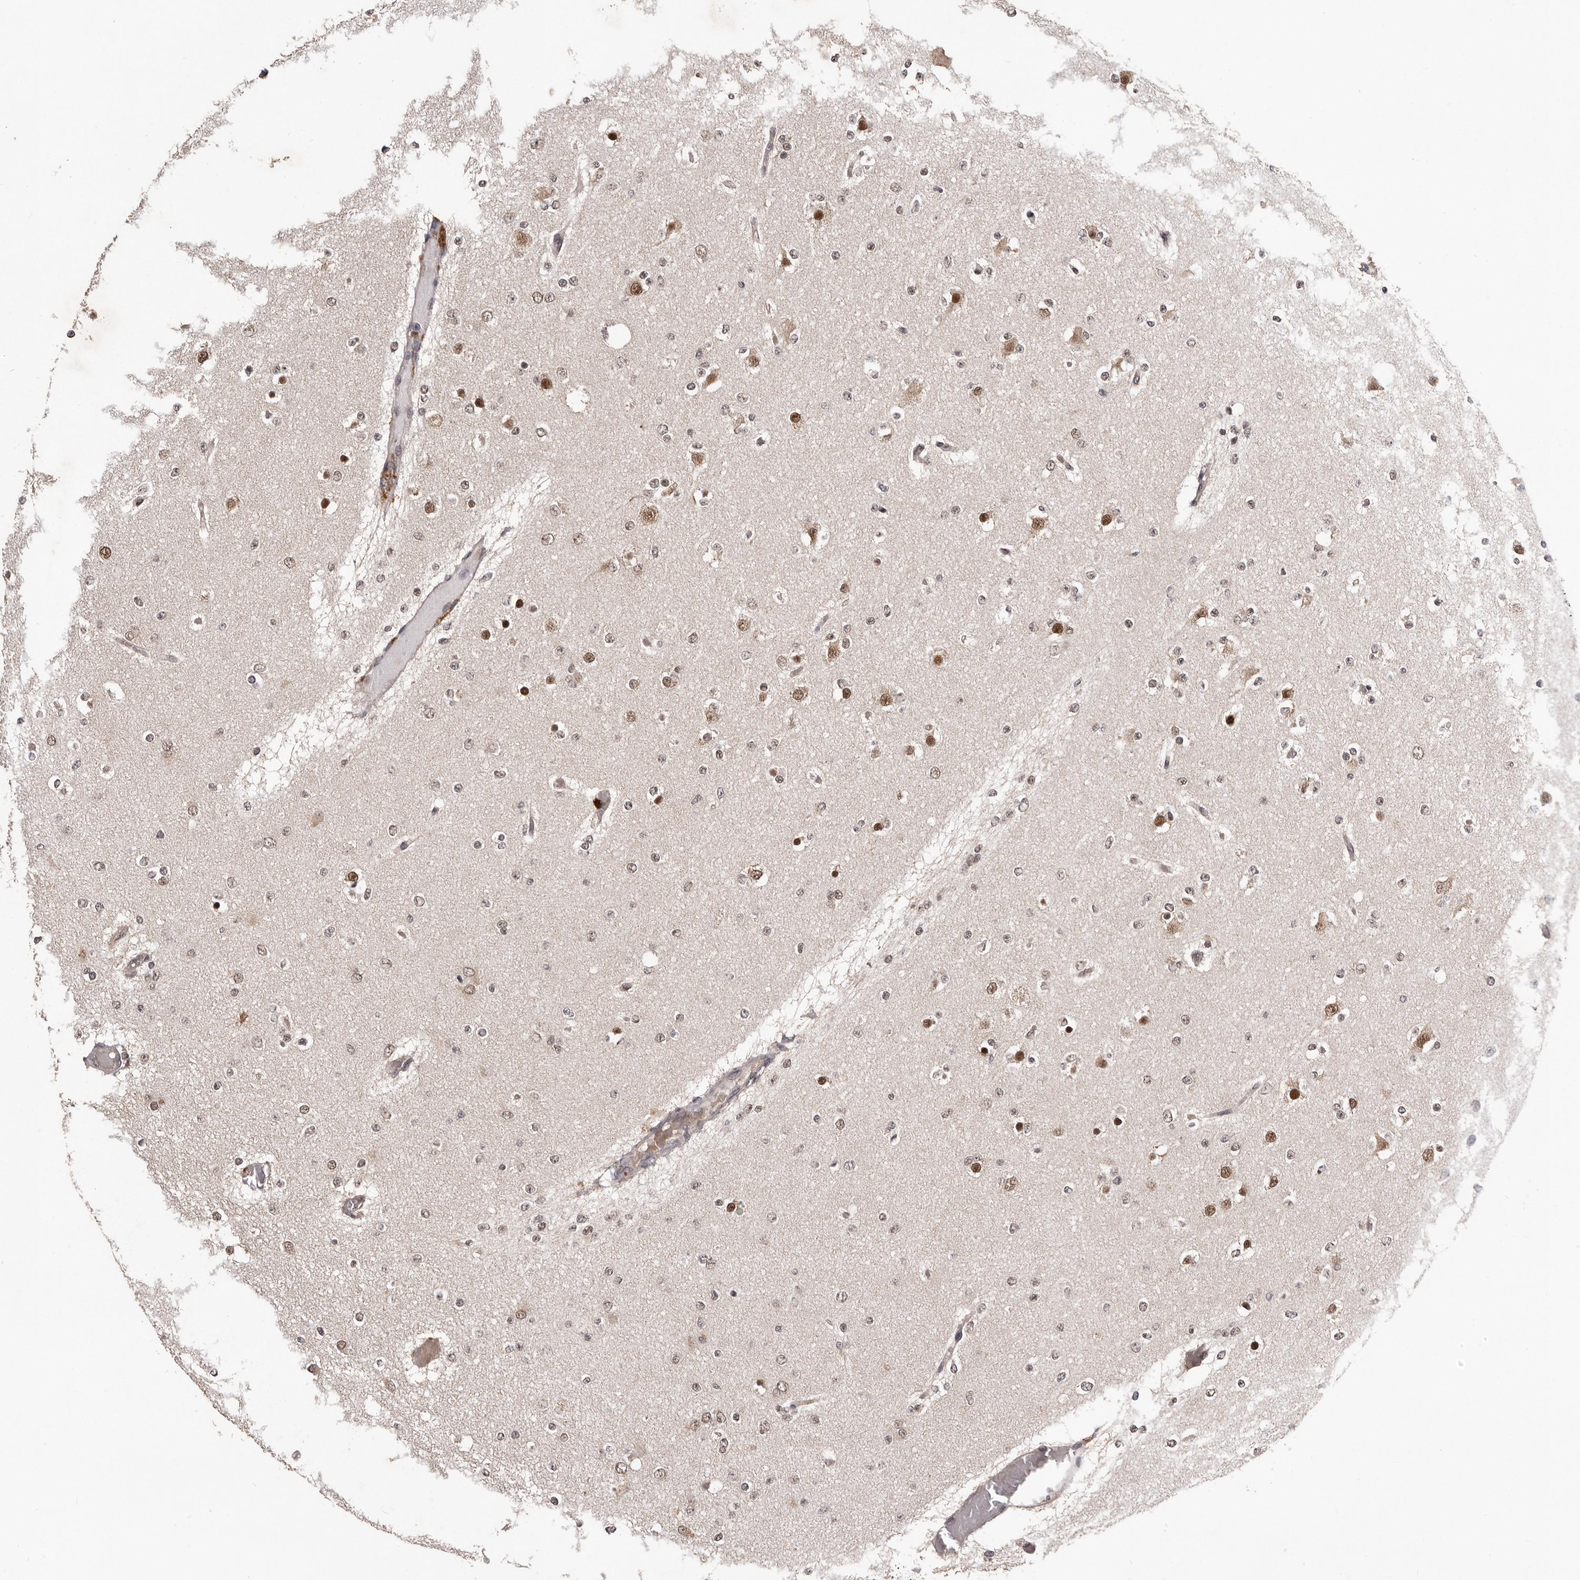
{"staining": {"intensity": "weak", "quantity": "25%-75%", "location": "nuclear"}, "tissue": "glioma", "cell_type": "Tumor cells", "image_type": "cancer", "snomed": [{"axis": "morphology", "description": "Glioma, malignant, Low grade"}, {"axis": "topography", "description": "Brain"}], "caption": "Immunohistochemical staining of human glioma reveals weak nuclear protein staining in about 25%-75% of tumor cells.", "gene": "VPS37A", "patient": {"sex": "female", "age": 22}}